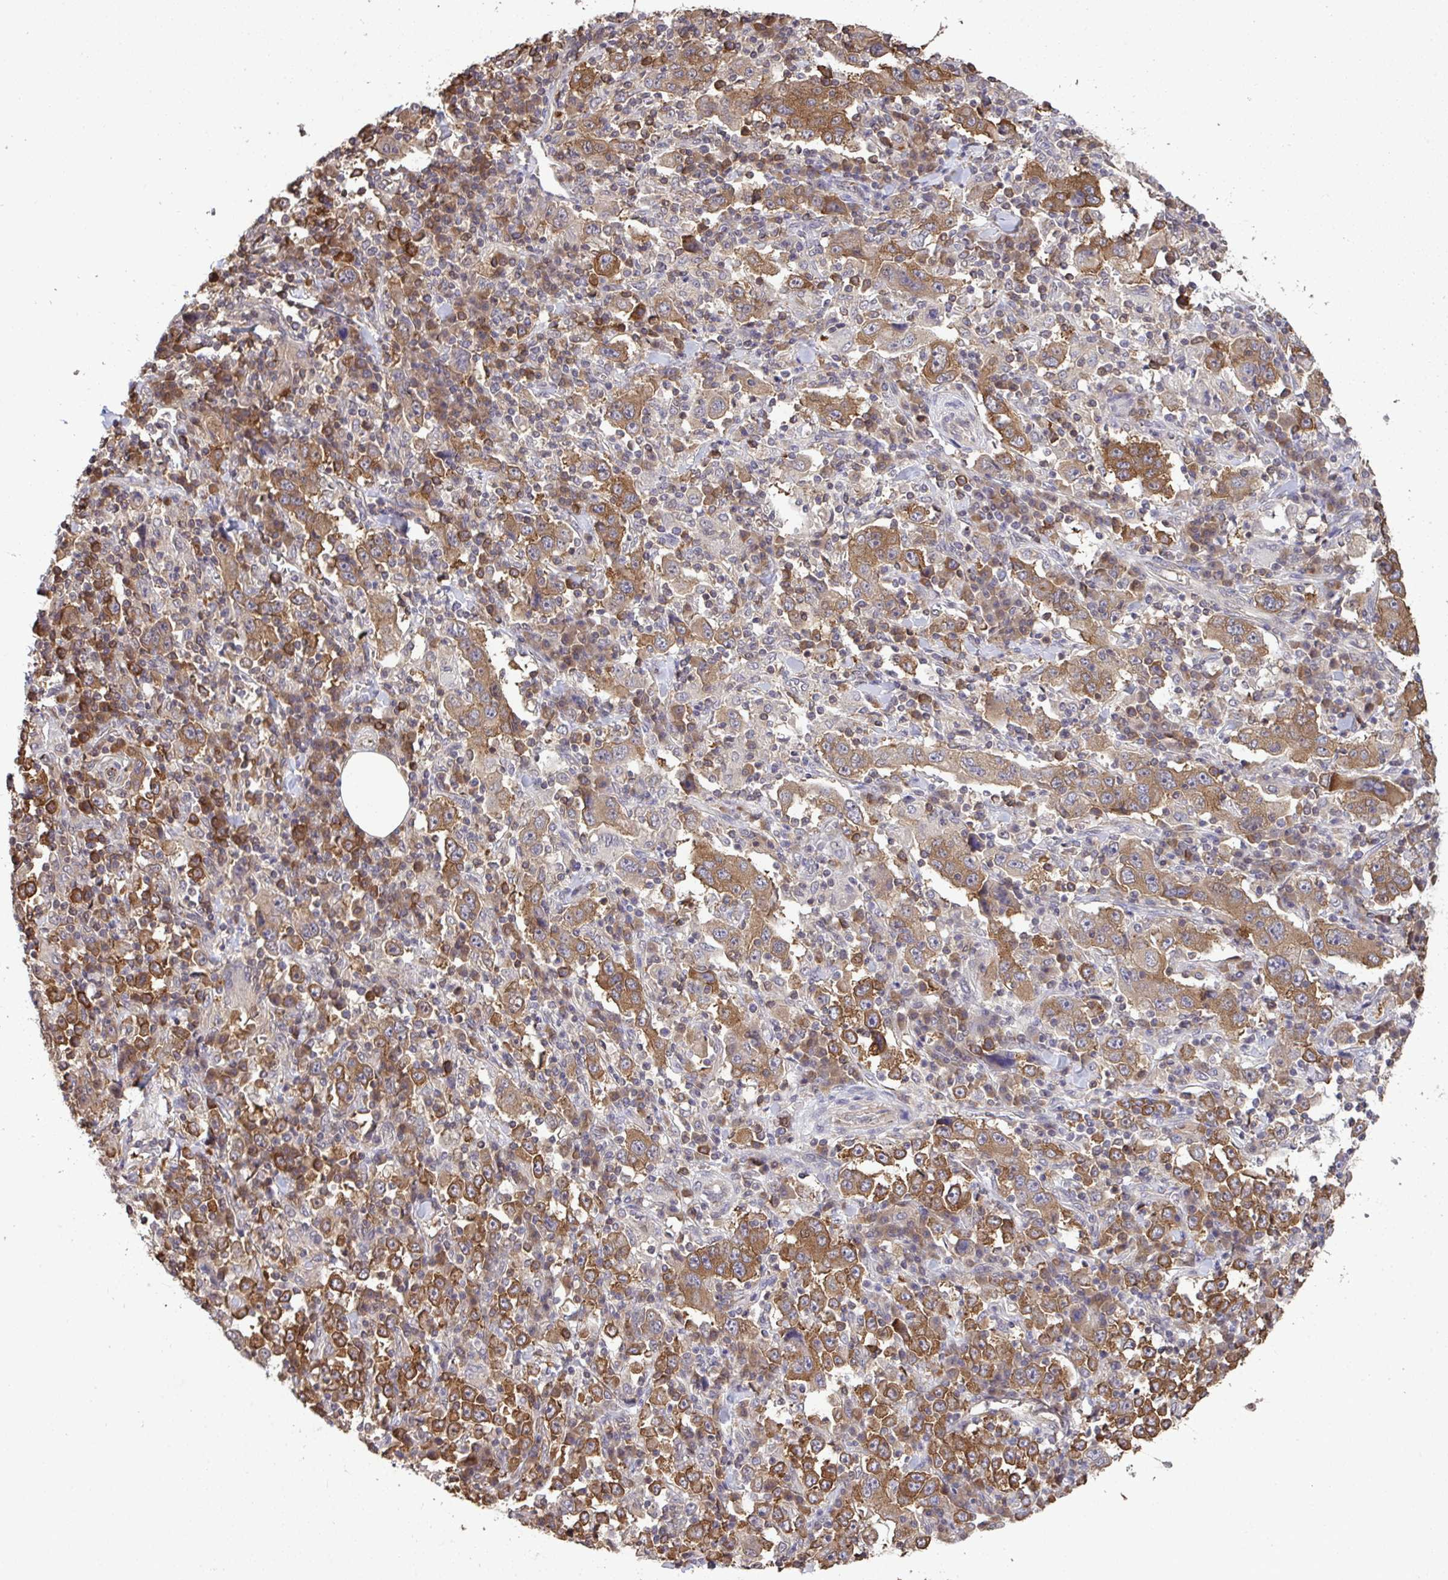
{"staining": {"intensity": "moderate", "quantity": ">75%", "location": "cytoplasmic/membranous"}, "tissue": "stomach cancer", "cell_type": "Tumor cells", "image_type": "cancer", "snomed": [{"axis": "morphology", "description": "Normal tissue, NOS"}, {"axis": "morphology", "description": "Adenocarcinoma, NOS"}, {"axis": "topography", "description": "Stomach, upper"}, {"axis": "topography", "description": "Stomach"}], "caption": "An immunohistochemistry histopathology image of neoplastic tissue is shown. Protein staining in brown highlights moderate cytoplasmic/membranous positivity in stomach cancer within tumor cells.", "gene": "C12orf57", "patient": {"sex": "male", "age": 59}}